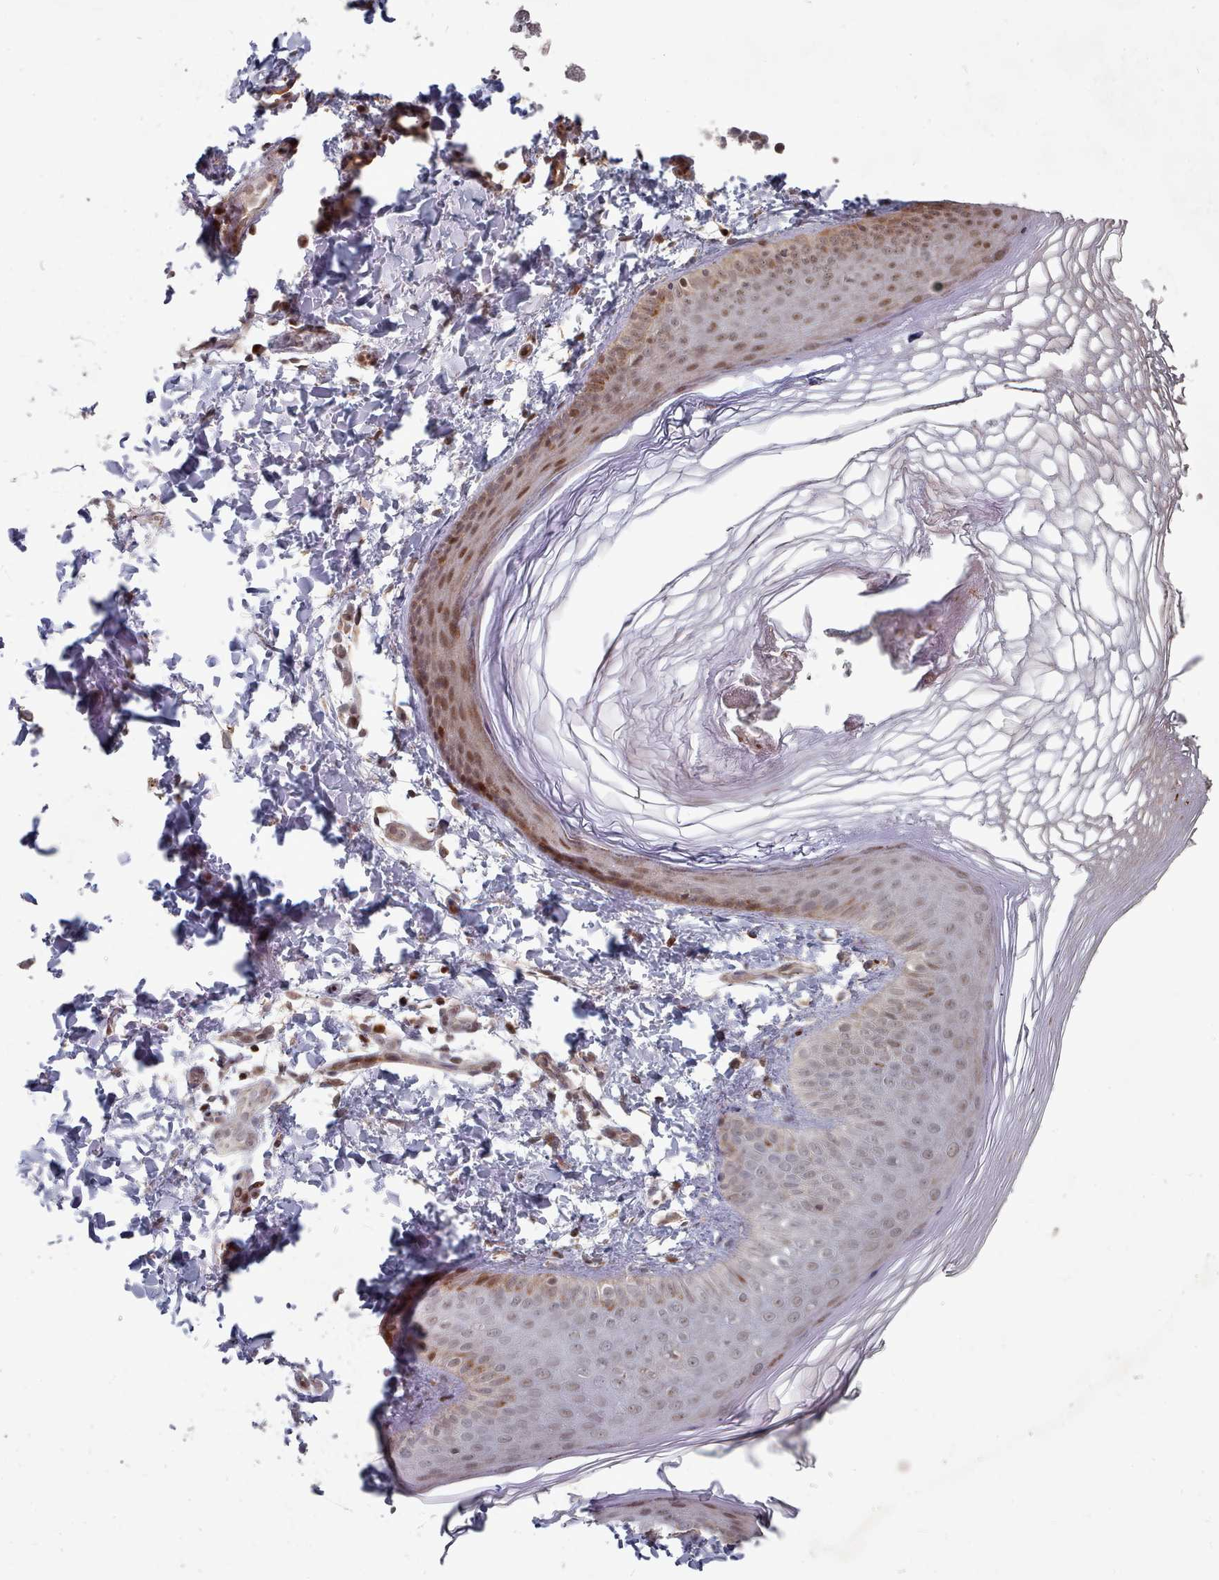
{"staining": {"intensity": "moderate", "quantity": "25%-75%", "location": "nuclear"}, "tissue": "skin", "cell_type": "Epidermal cells", "image_type": "normal", "snomed": [{"axis": "morphology", "description": "Normal tissue, NOS"}, {"axis": "morphology", "description": "Inflammation, NOS"}, {"axis": "topography", "description": "Soft tissue"}, {"axis": "topography", "description": "Anal"}], "caption": "Immunohistochemical staining of normal human skin demonstrates 25%-75% levels of moderate nuclear protein positivity in approximately 25%-75% of epidermal cells. The staining is performed using DAB (3,3'-diaminobenzidine) brown chromogen to label protein expression. The nuclei are counter-stained blue using hematoxylin.", "gene": "CPSF4", "patient": {"sex": "female", "age": 15}}